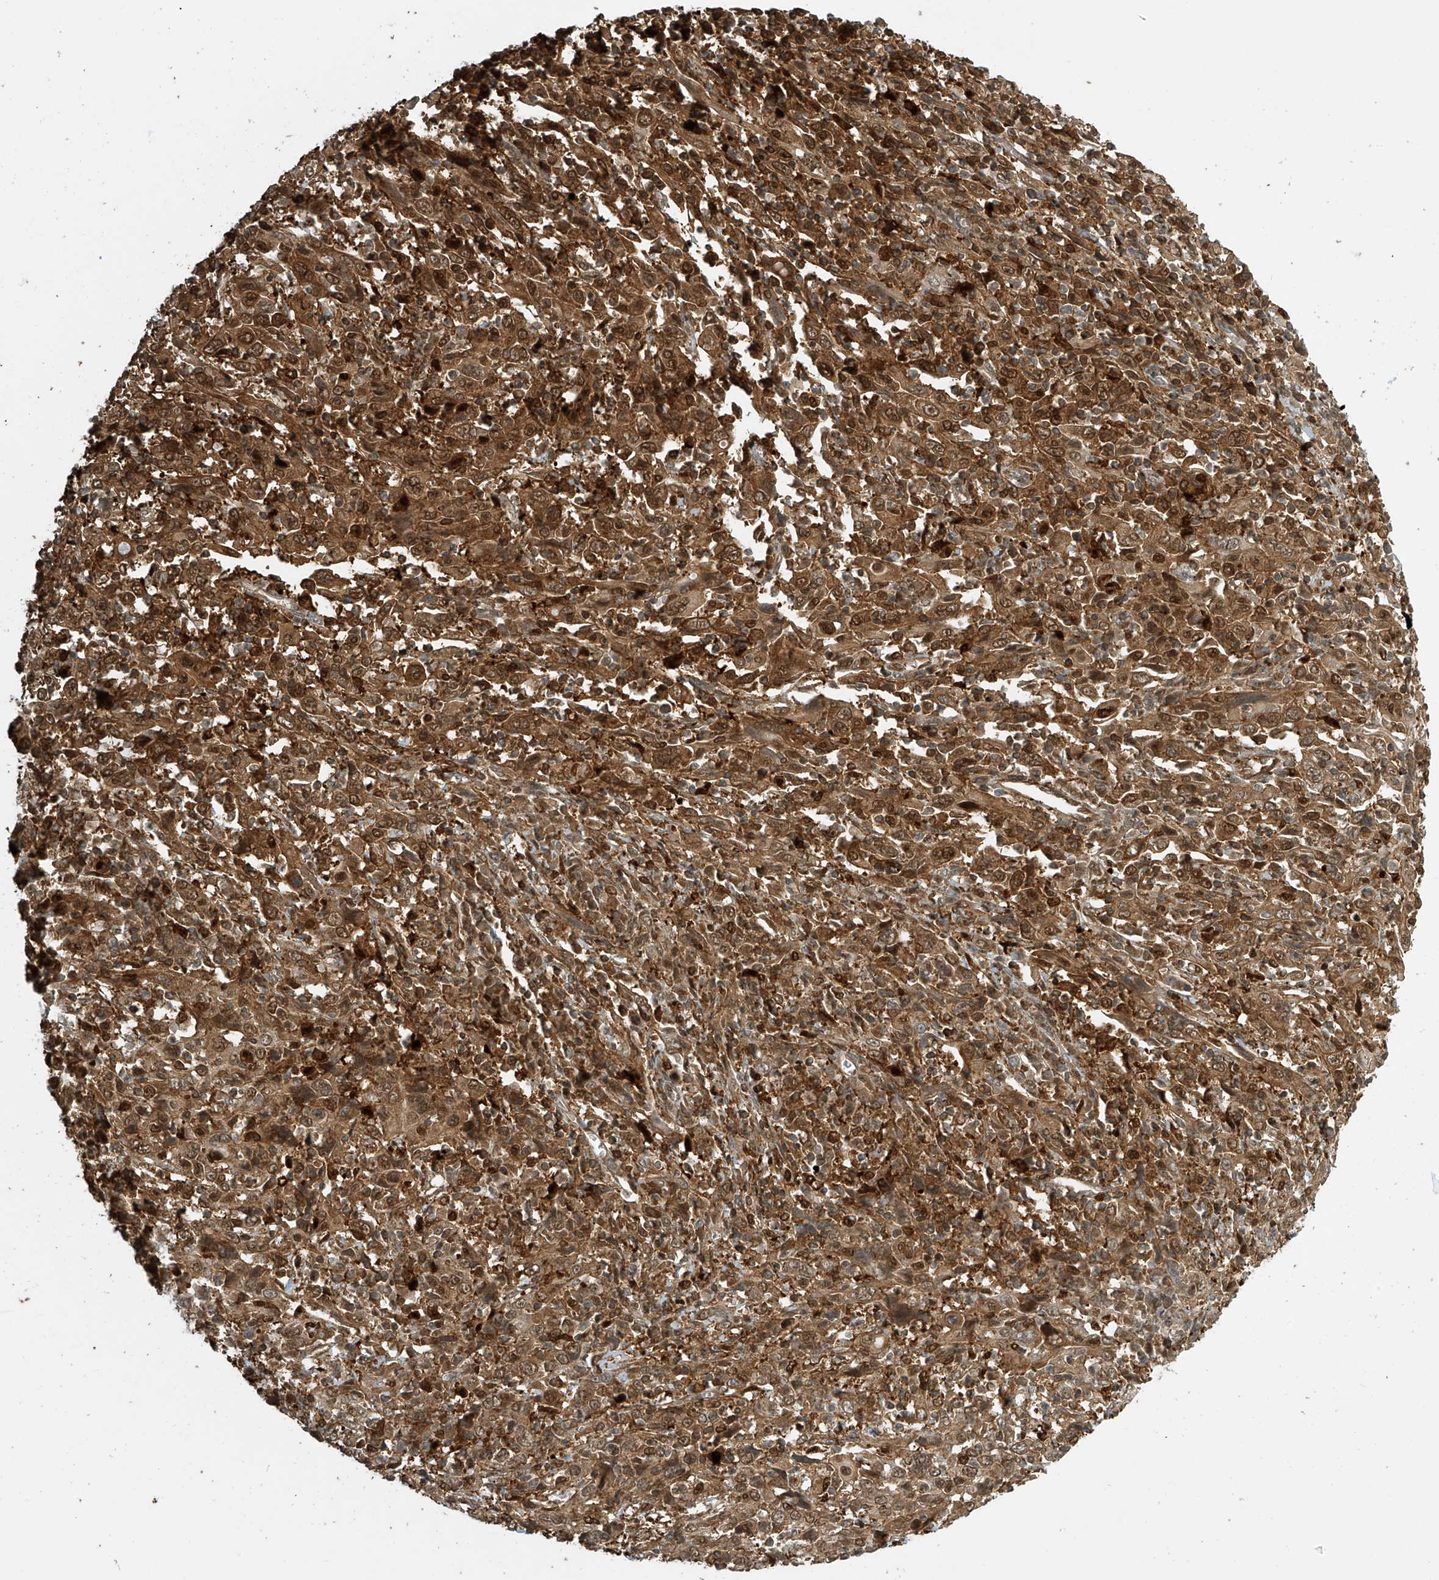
{"staining": {"intensity": "moderate", "quantity": ">75%", "location": "cytoplasmic/membranous,nuclear"}, "tissue": "cervical cancer", "cell_type": "Tumor cells", "image_type": "cancer", "snomed": [{"axis": "morphology", "description": "Squamous cell carcinoma, NOS"}, {"axis": "topography", "description": "Cervix"}], "caption": "Brown immunohistochemical staining in human squamous cell carcinoma (cervical) exhibits moderate cytoplasmic/membranous and nuclear staining in approximately >75% of tumor cells.", "gene": "ATAD2B", "patient": {"sex": "female", "age": 46}}